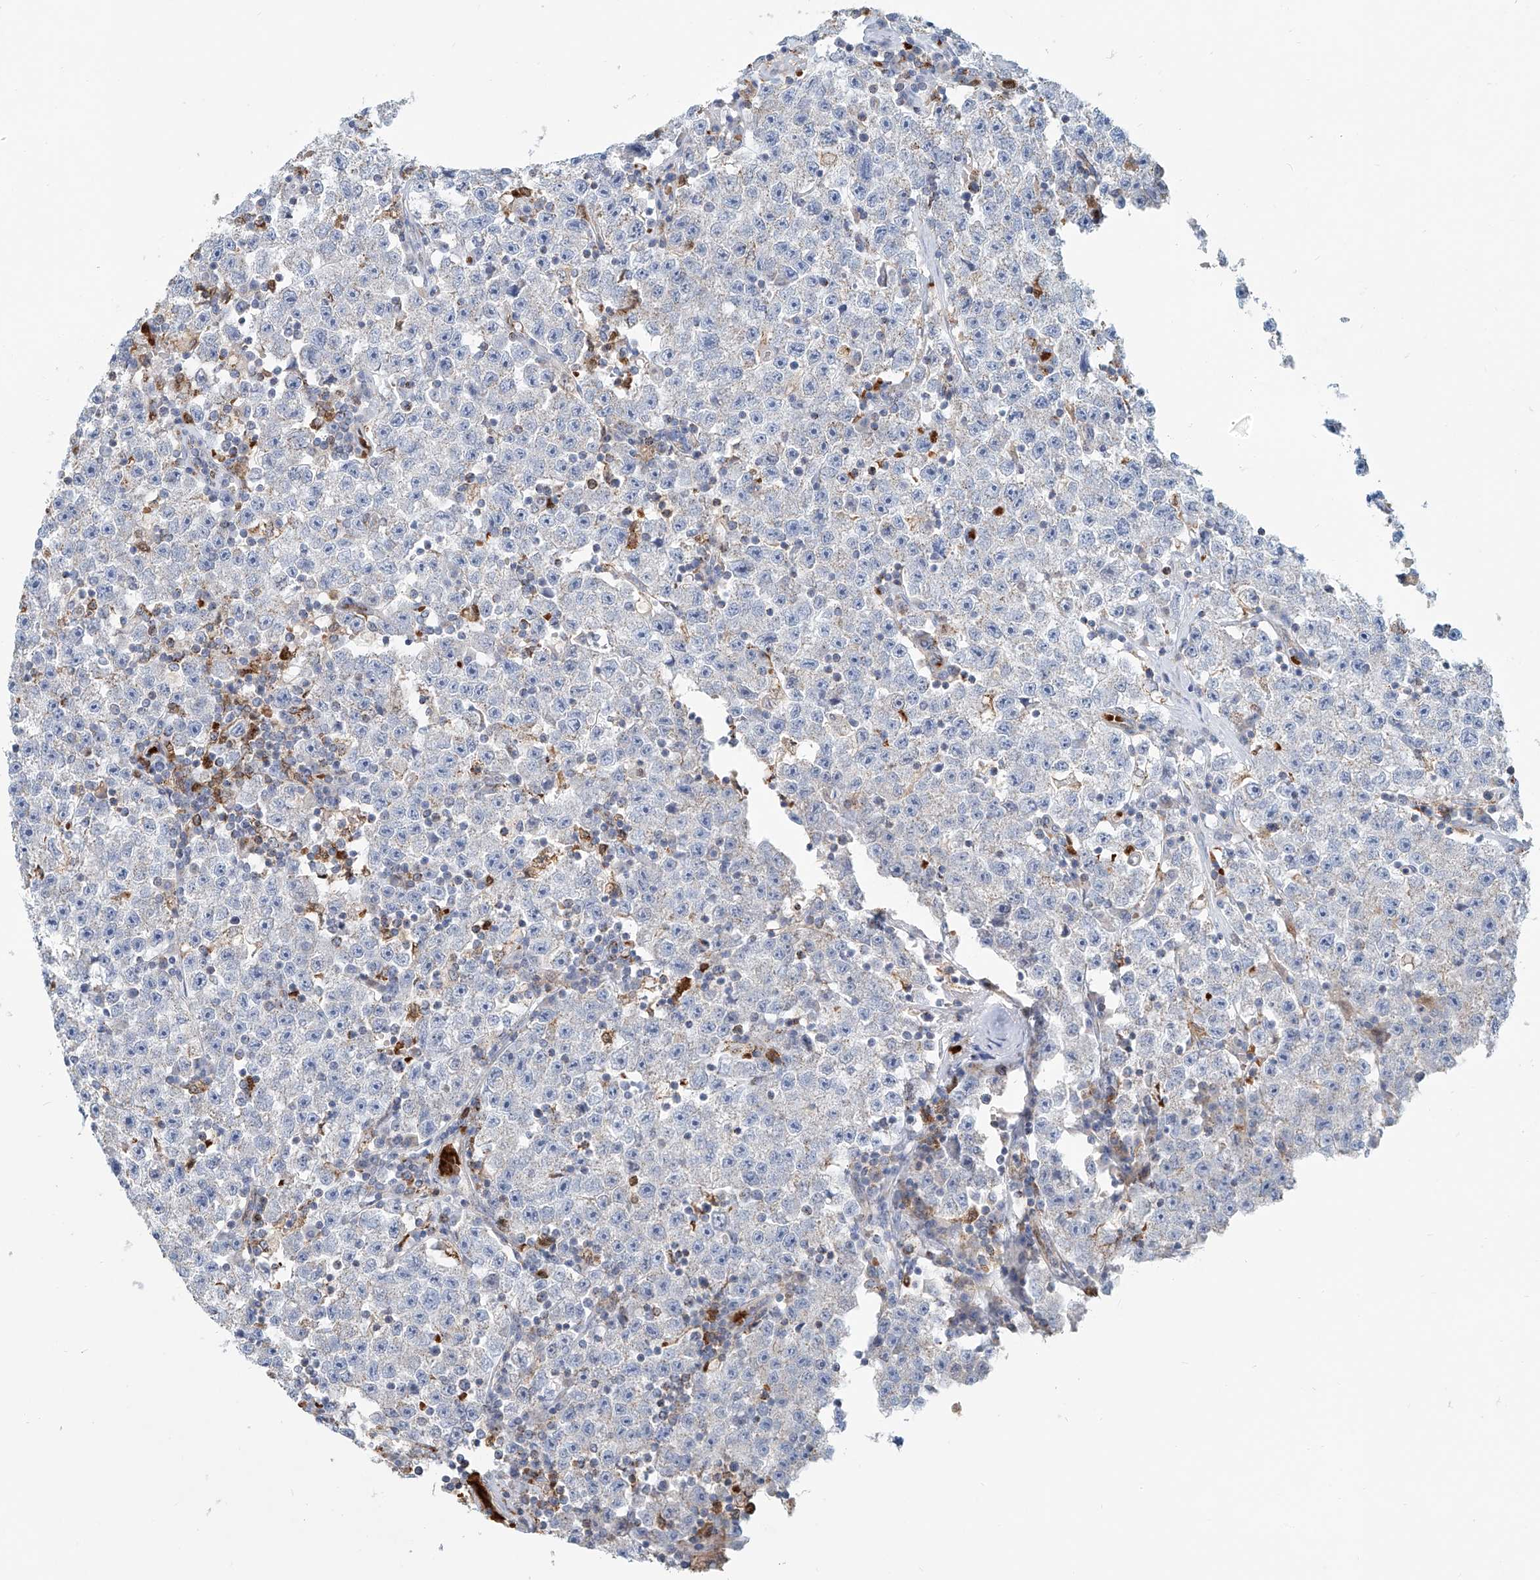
{"staining": {"intensity": "negative", "quantity": "none", "location": "none"}, "tissue": "testis cancer", "cell_type": "Tumor cells", "image_type": "cancer", "snomed": [{"axis": "morphology", "description": "Seminoma, NOS"}, {"axis": "topography", "description": "Testis"}], "caption": "Immunohistochemical staining of testis cancer exhibits no significant expression in tumor cells.", "gene": "PTPRA", "patient": {"sex": "male", "age": 22}}